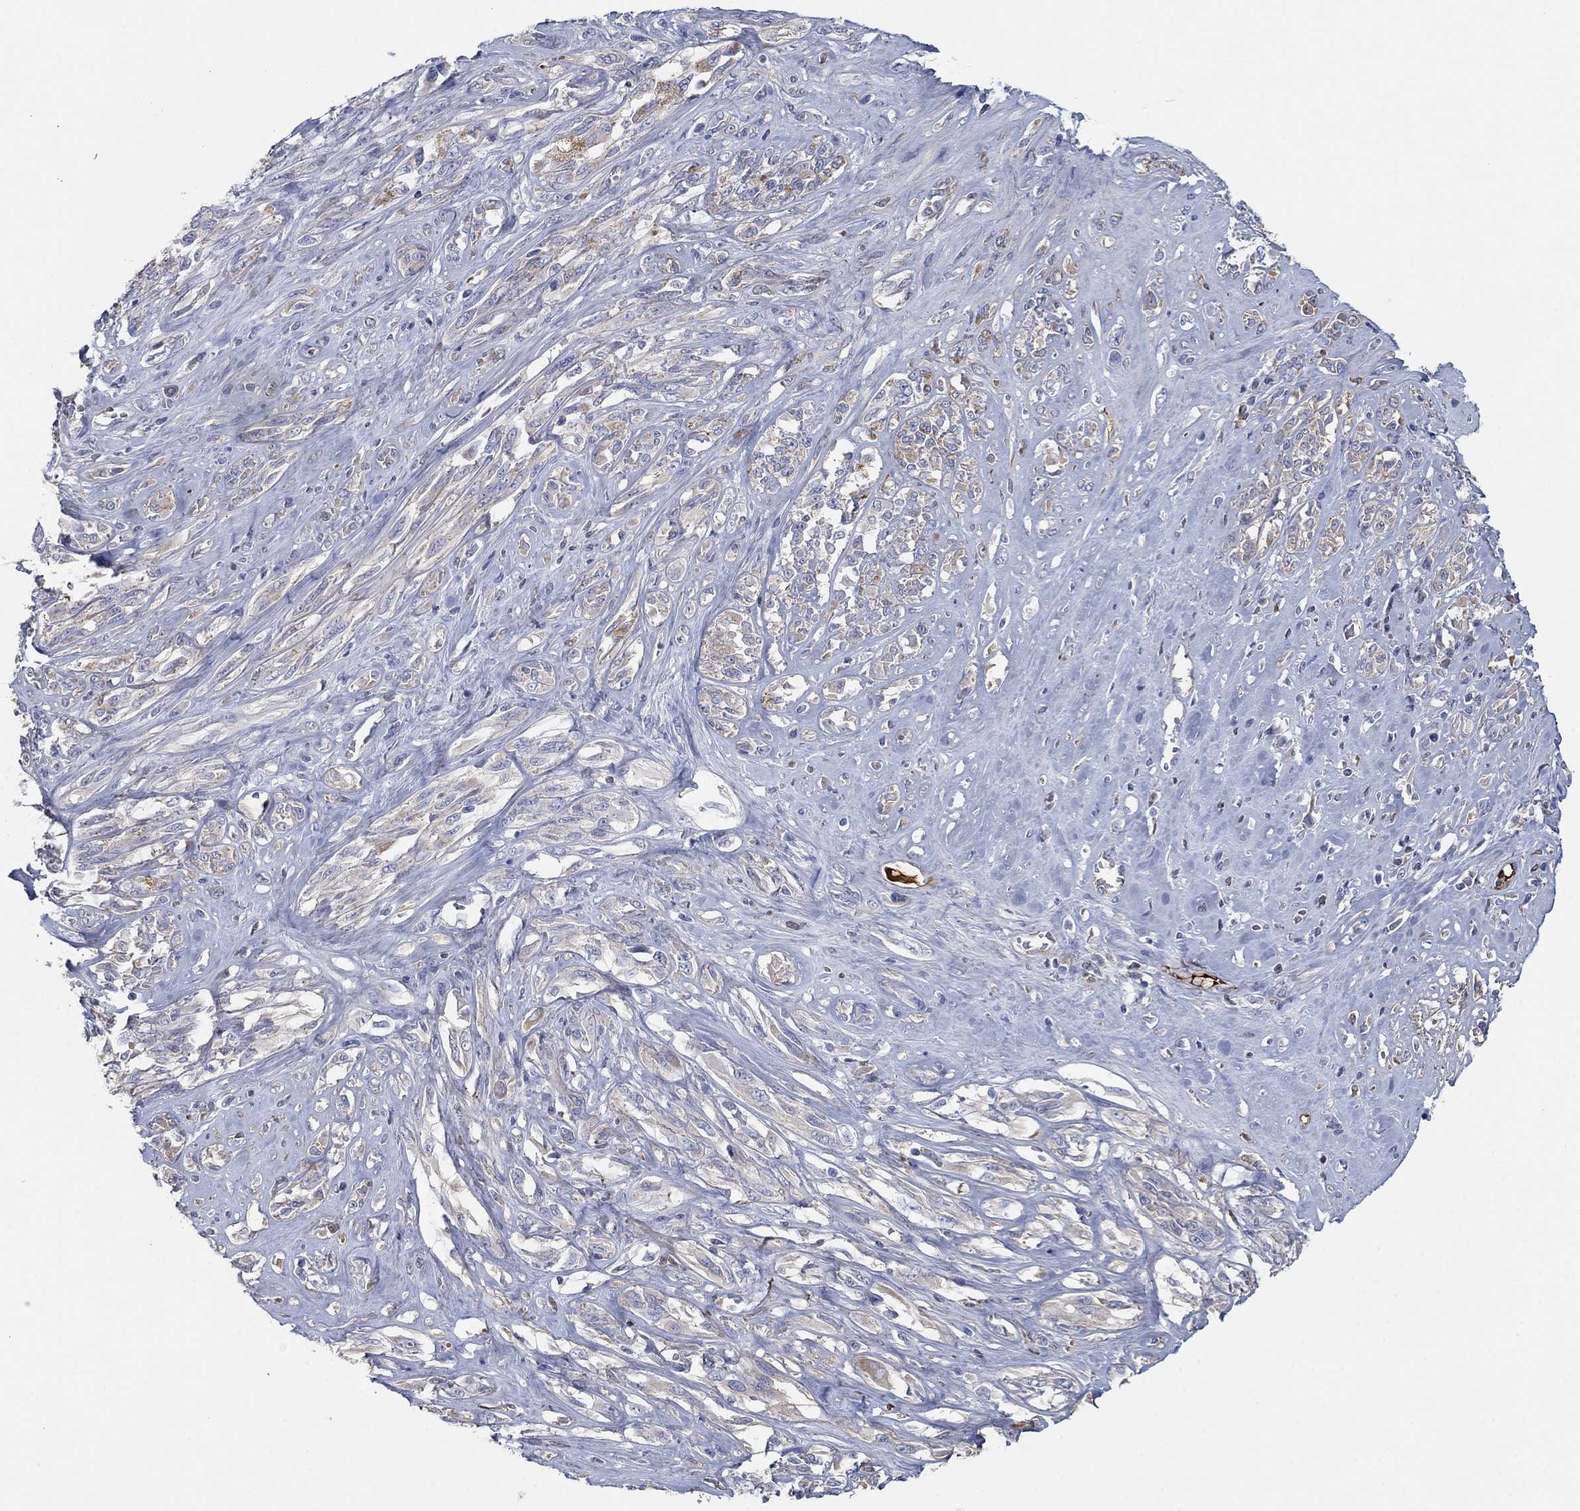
{"staining": {"intensity": "negative", "quantity": "none", "location": "none"}, "tissue": "melanoma", "cell_type": "Tumor cells", "image_type": "cancer", "snomed": [{"axis": "morphology", "description": "Malignant melanoma, NOS"}, {"axis": "topography", "description": "Skin"}], "caption": "The immunohistochemistry photomicrograph has no significant staining in tumor cells of melanoma tissue. Brightfield microscopy of IHC stained with DAB (brown) and hematoxylin (blue), captured at high magnification.", "gene": "APOC3", "patient": {"sex": "female", "age": 91}}